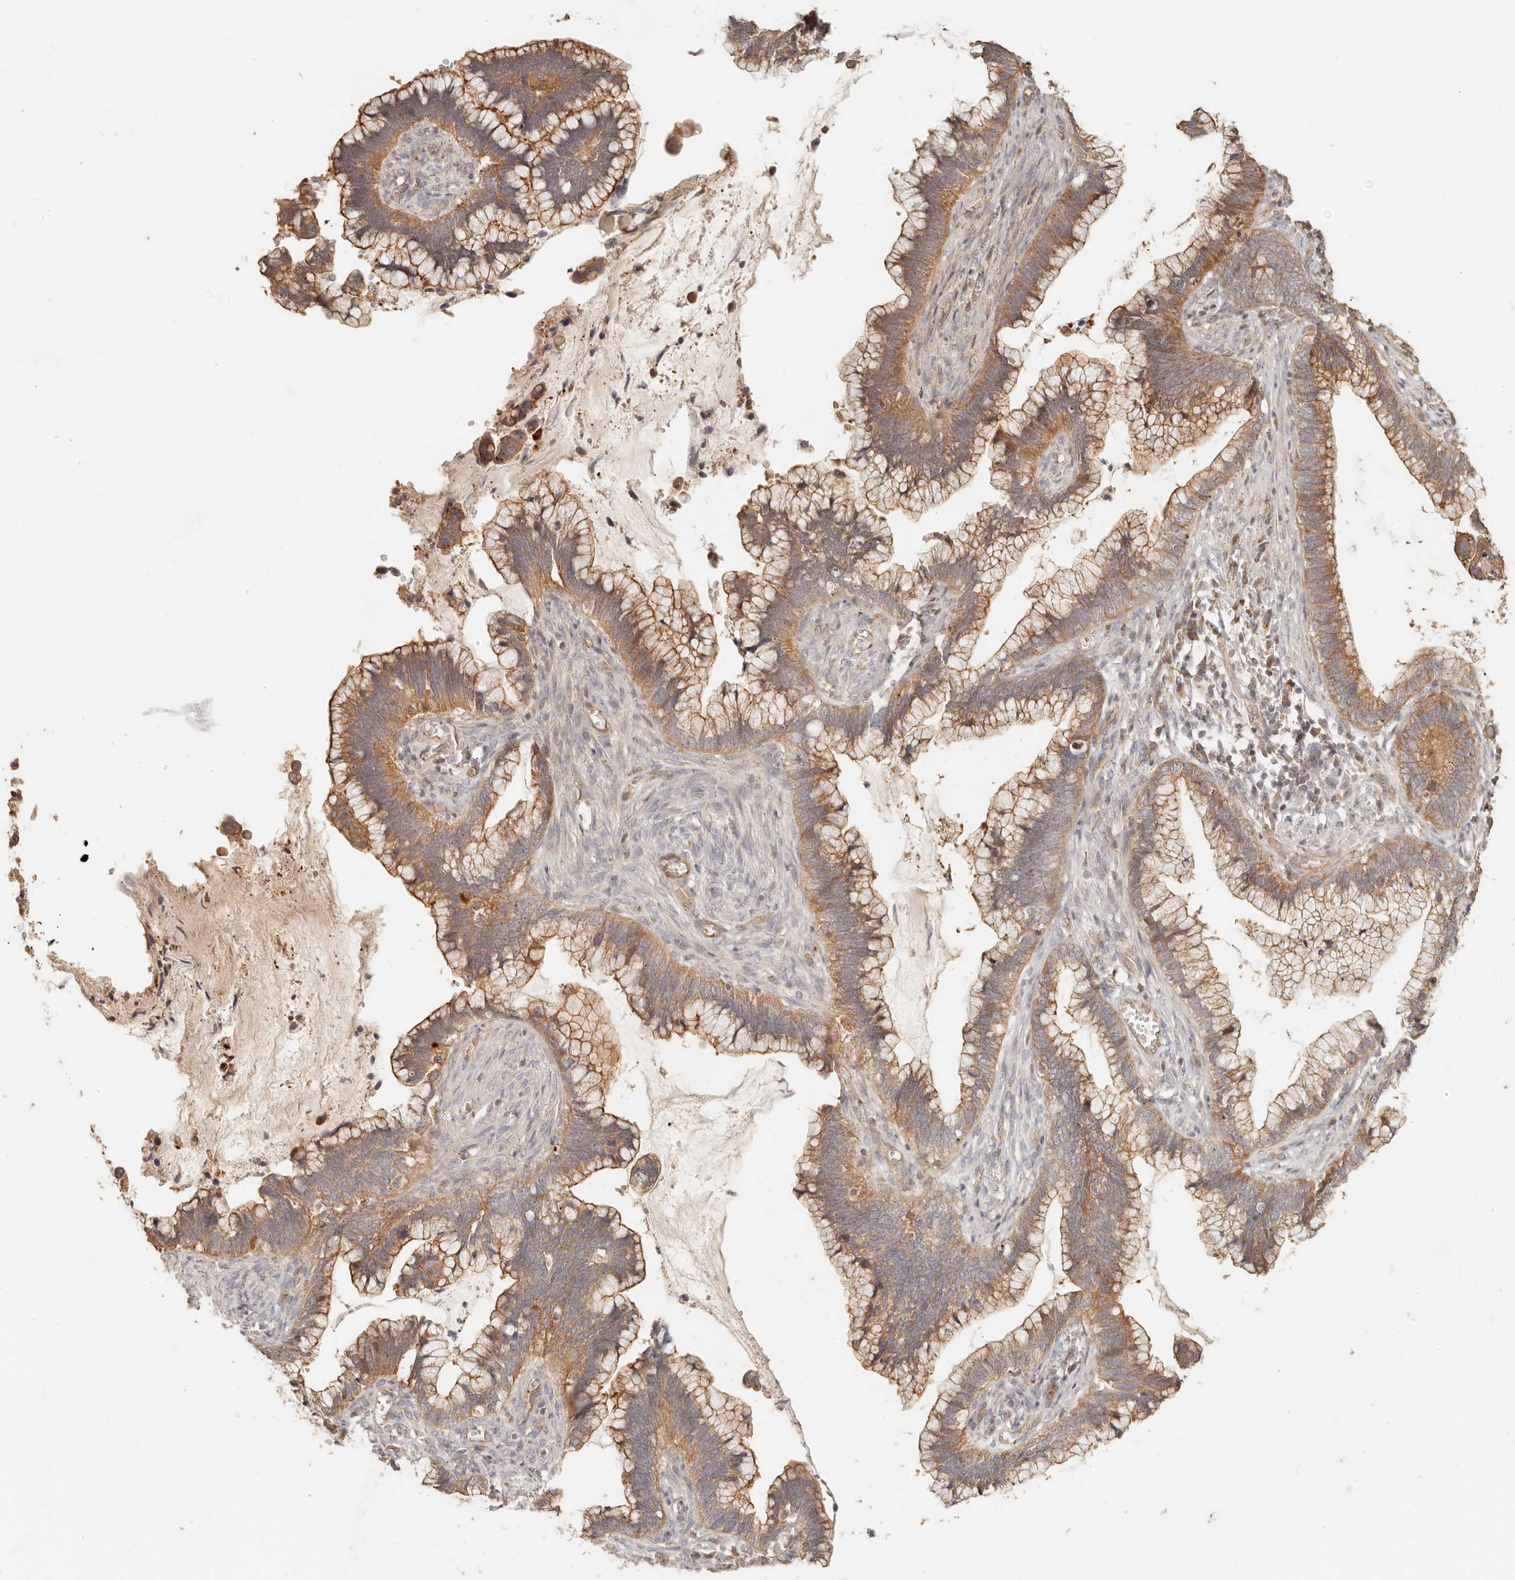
{"staining": {"intensity": "moderate", "quantity": ">75%", "location": "cytoplasmic/membranous"}, "tissue": "cervical cancer", "cell_type": "Tumor cells", "image_type": "cancer", "snomed": [{"axis": "morphology", "description": "Adenocarcinoma, NOS"}, {"axis": "topography", "description": "Cervix"}], "caption": "A brown stain shows moderate cytoplasmic/membranous staining of a protein in human cervical cancer (adenocarcinoma) tumor cells.", "gene": "PTPN22", "patient": {"sex": "female", "age": 44}}